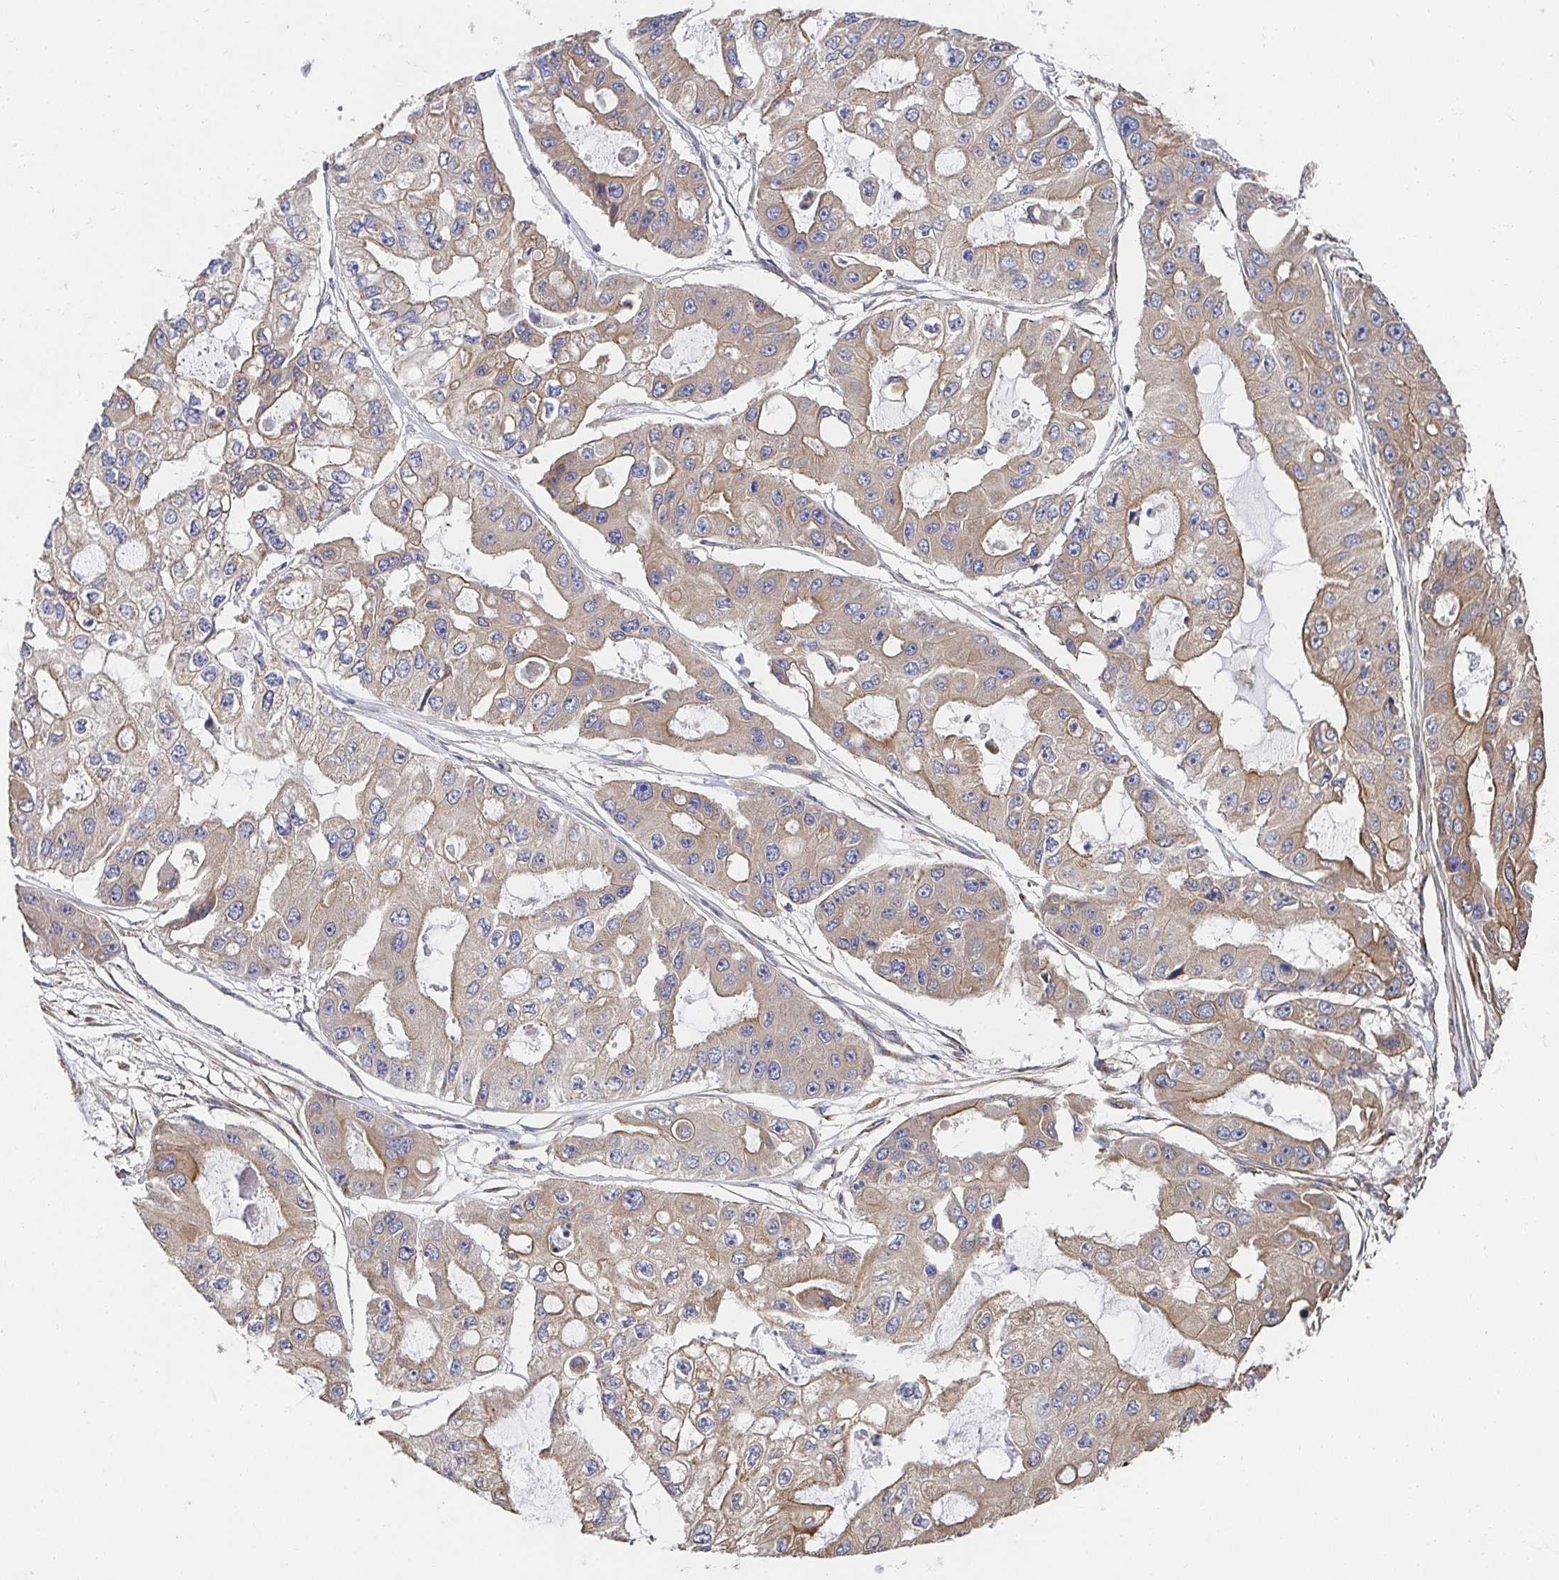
{"staining": {"intensity": "weak", "quantity": "25%-75%", "location": "cytoplasmic/membranous"}, "tissue": "ovarian cancer", "cell_type": "Tumor cells", "image_type": "cancer", "snomed": [{"axis": "morphology", "description": "Cystadenocarcinoma, serous, NOS"}, {"axis": "topography", "description": "Ovary"}], "caption": "Ovarian serous cystadenocarcinoma stained for a protein (brown) reveals weak cytoplasmic/membranous positive positivity in approximately 25%-75% of tumor cells.", "gene": "APBB1", "patient": {"sex": "female", "age": 56}}